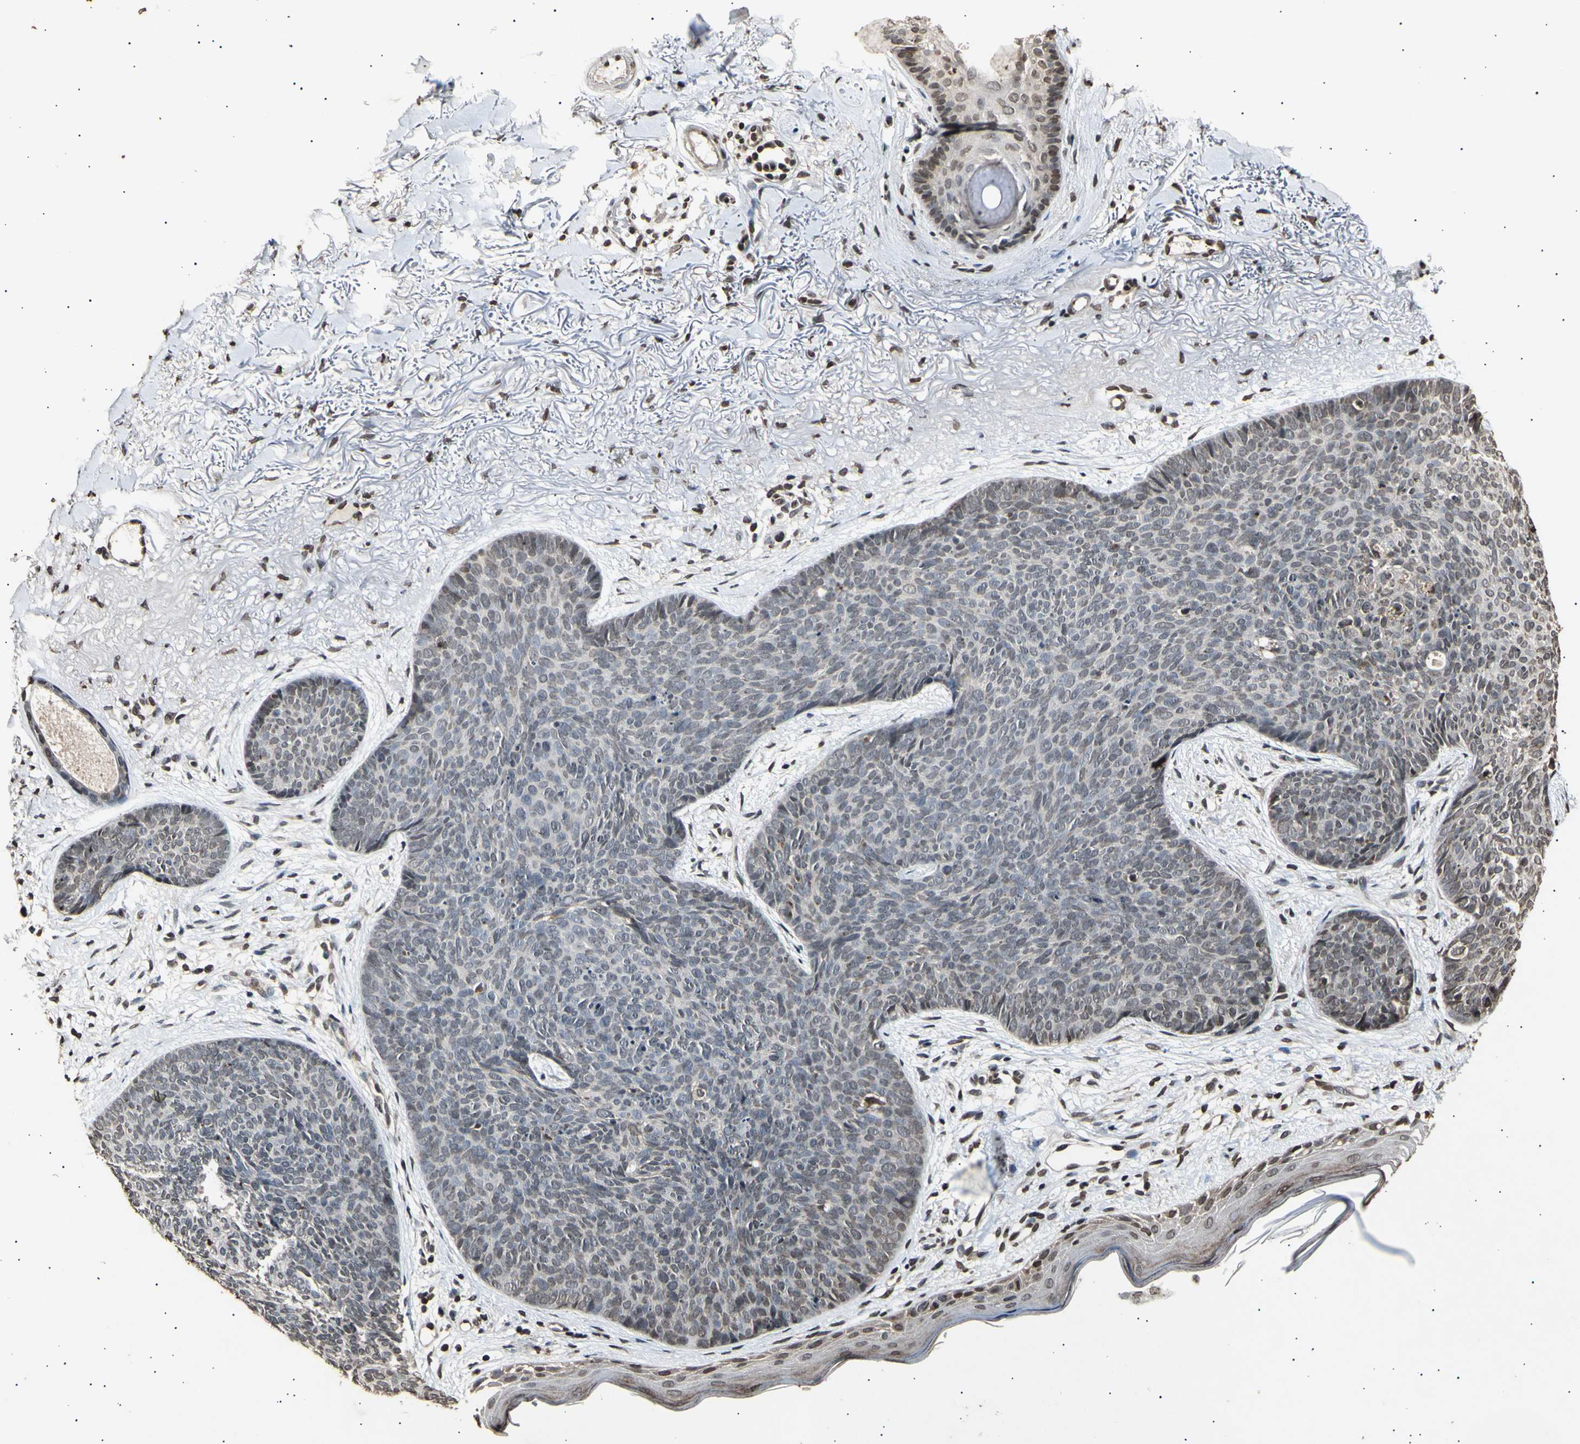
{"staining": {"intensity": "moderate", "quantity": "25%-75%", "location": "cytoplasmic/membranous,nuclear"}, "tissue": "skin cancer", "cell_type": "Tumor cells", "image_type": "cancer", "snomed": [{"axis": "morphology", "description": "Normal tissue, NOS"}, {"axis": "morphology", "description": "Basal cell carcinoma"}, {"axis": "topography", "description": "Skin"}], "caption": "Protein staining reveals moderate cytoplasmic/membranous and nuclear expression in about 25%-75% of tumor cells in skin basal cell carcinoma. (Stains: DAB in brown, nuclei in blue, Microscopy: brightfield microscopy at high magnification).", "gene": "ANAPC7", "patient": {"sex": "female", "age": 70}}